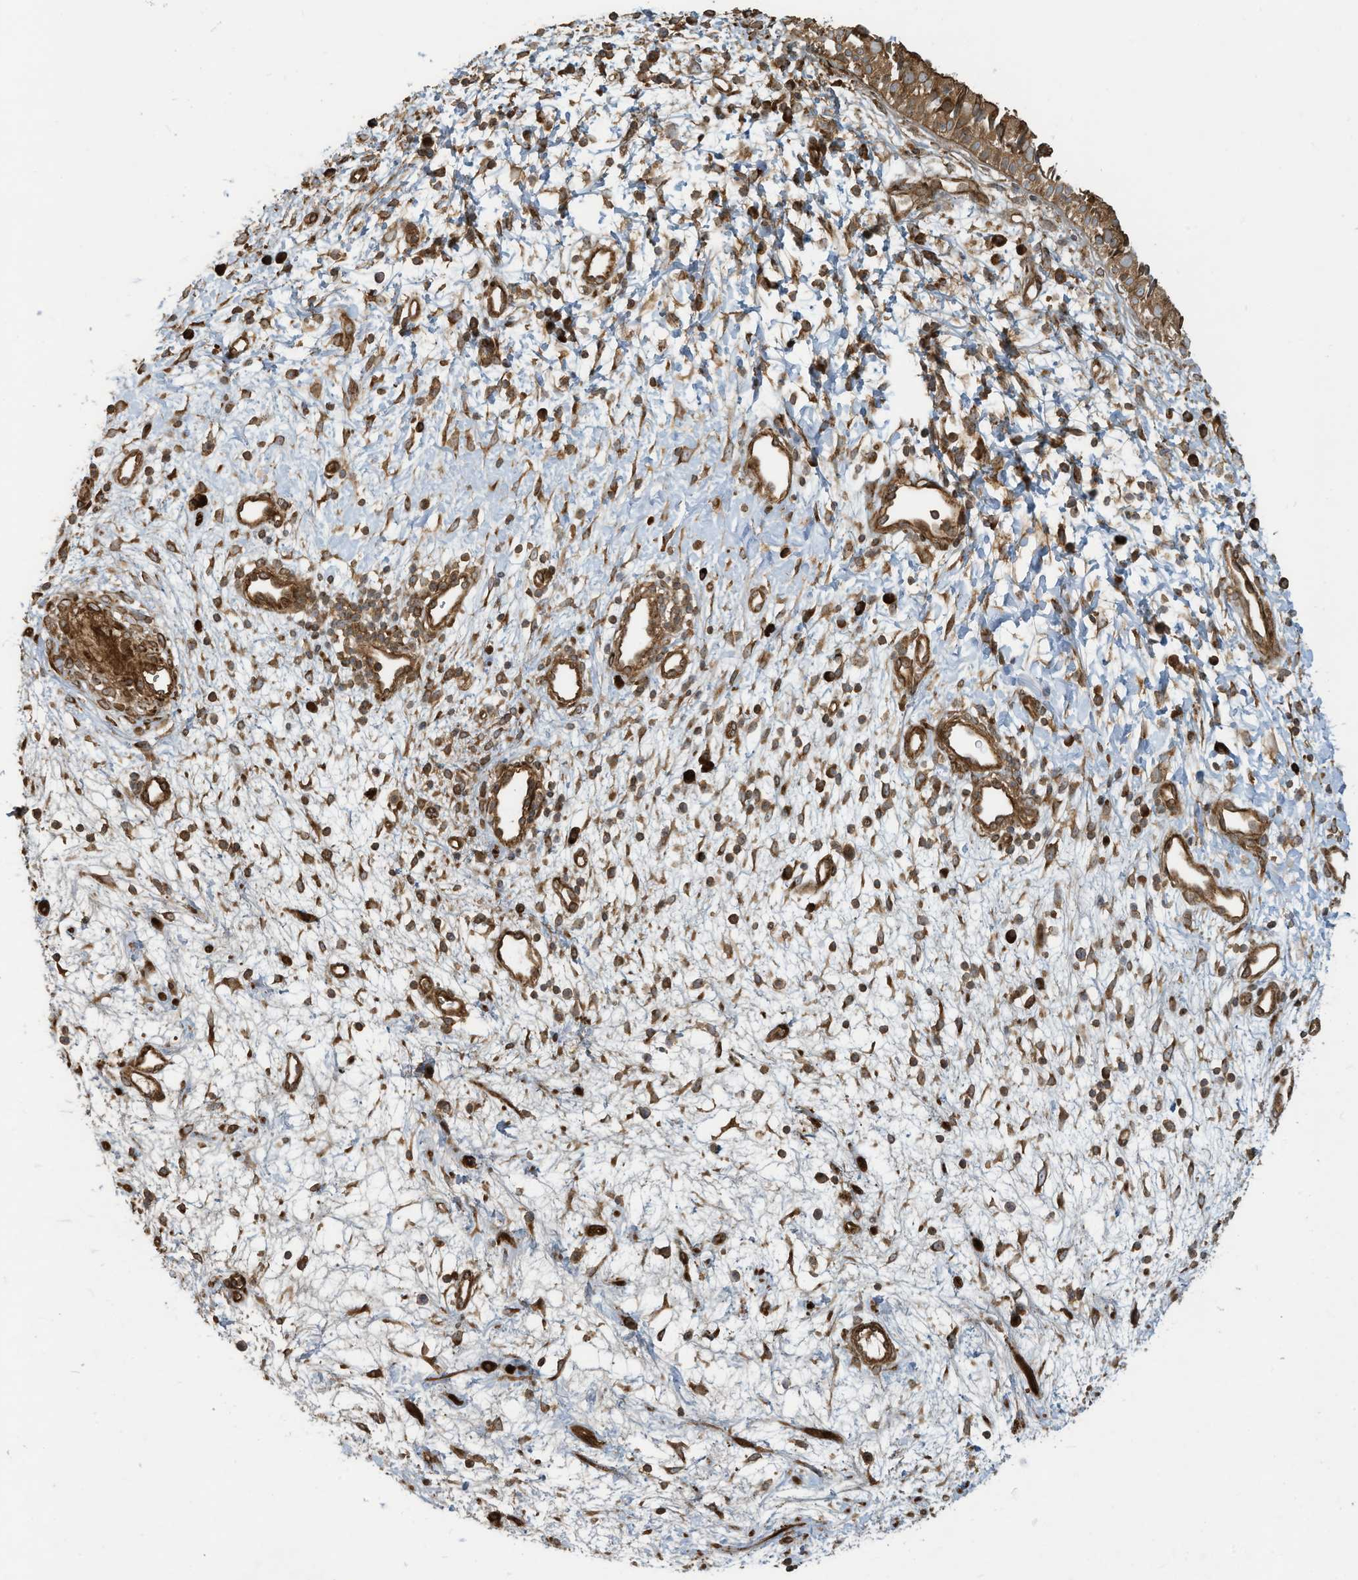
{"staining": {"intensity": "strong", "quantity": ">75%", "location": "cytoplasmic/membranous"}, "tissue": "nasopharynx", "cell_type": "Respiratory epithelial cells", "image_type": "normal", "snomed": [{"axis": "morphology", "description": "Normal tissue, NOS"}, {"axis": "topography", "description": "Nasopharynx"}], "caption": "Brown immunohistochemical staining in normal human nasopharynx exhibits strong cytoplasmic/membranous positivity in about >75% of respiratory epithelial cells. (DAB IHC, brown staining for protein, blue staining for nuclei).", "gene": "DDIT4", "patient": {"sex": "male", "age": 22}}